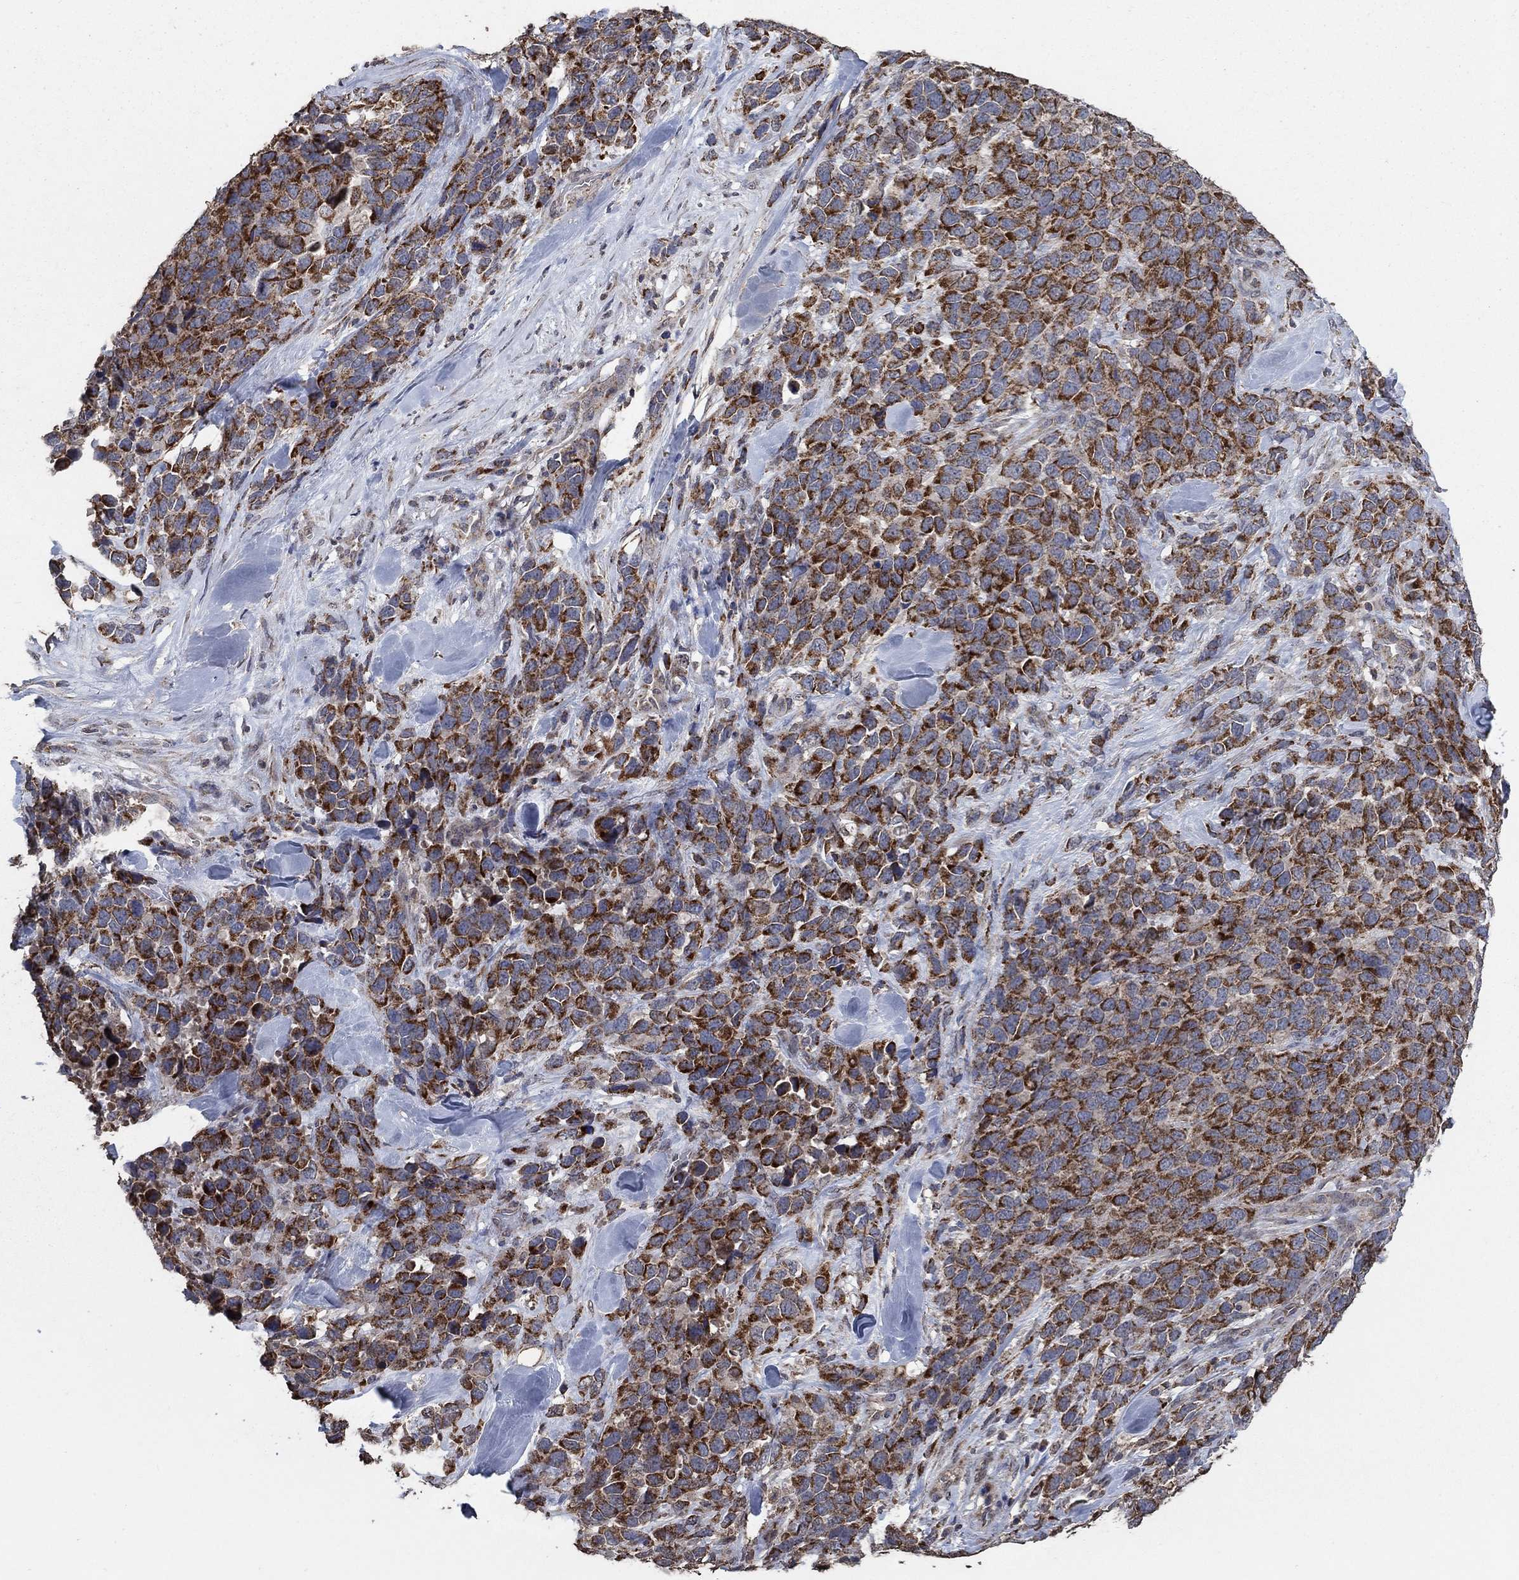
{"staining": {"intensity": "strong", "quantity": ">75%", "location": "cytoplasmic/membranous"}, "tissue": "melanoma", "cell_type": "Tumor cells", "image_type": "cancer", "snomed": [{"axis": "morphology", "description": "Malignant melanoma, Metastatic site"}, {"axis": "topography", "description": "Skin"}], "caption": "DAB (3,3'-diaminobenzidine) immunohistochemical staining of melanoma displays strong cytoplasmic/membranous protein staining in approximately >75% of tumor cells. (IHC, brightfield microscopy, high magnification).", "gene": "MRPS24", "patient": {"sex": "male", "age": 84}}